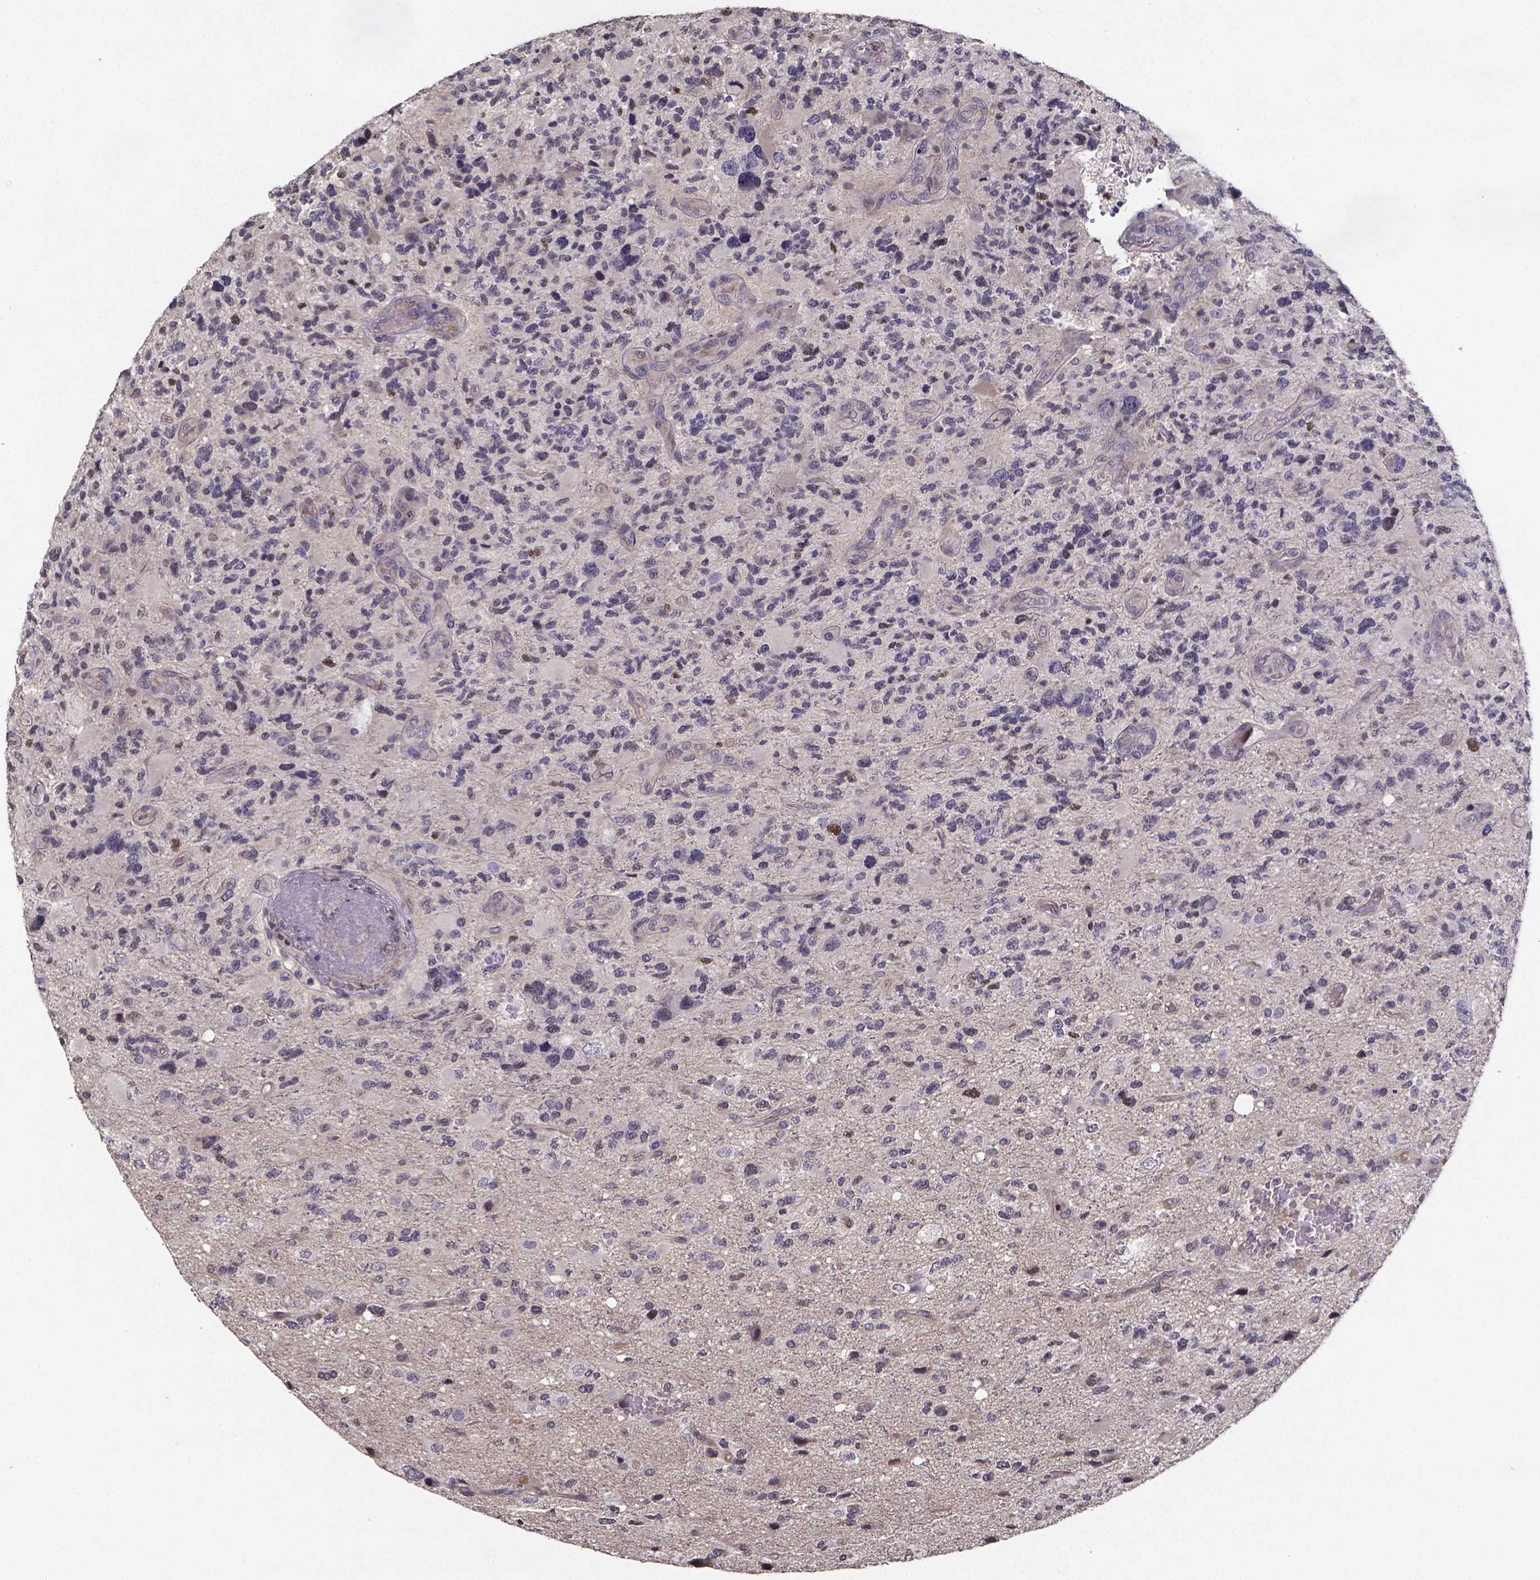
{"staining": {"intensity": "negative", "quantity": "none", "location": "none"}, "tissue": "glioma", "cell_type": "Tumor cells", "image_type": "cancer", "snomed": [{"axis": "morphology", "description": "Glioma, malignant, High grade"}, {"axis": "topography", "description": "Brain"}], "caption": "Immunohistochemistry of high-grade glioma (malignant) demonstrates no expression in tumor cells.", "gene": "TP73", "patient": {"sex": "female", "age": 71}}